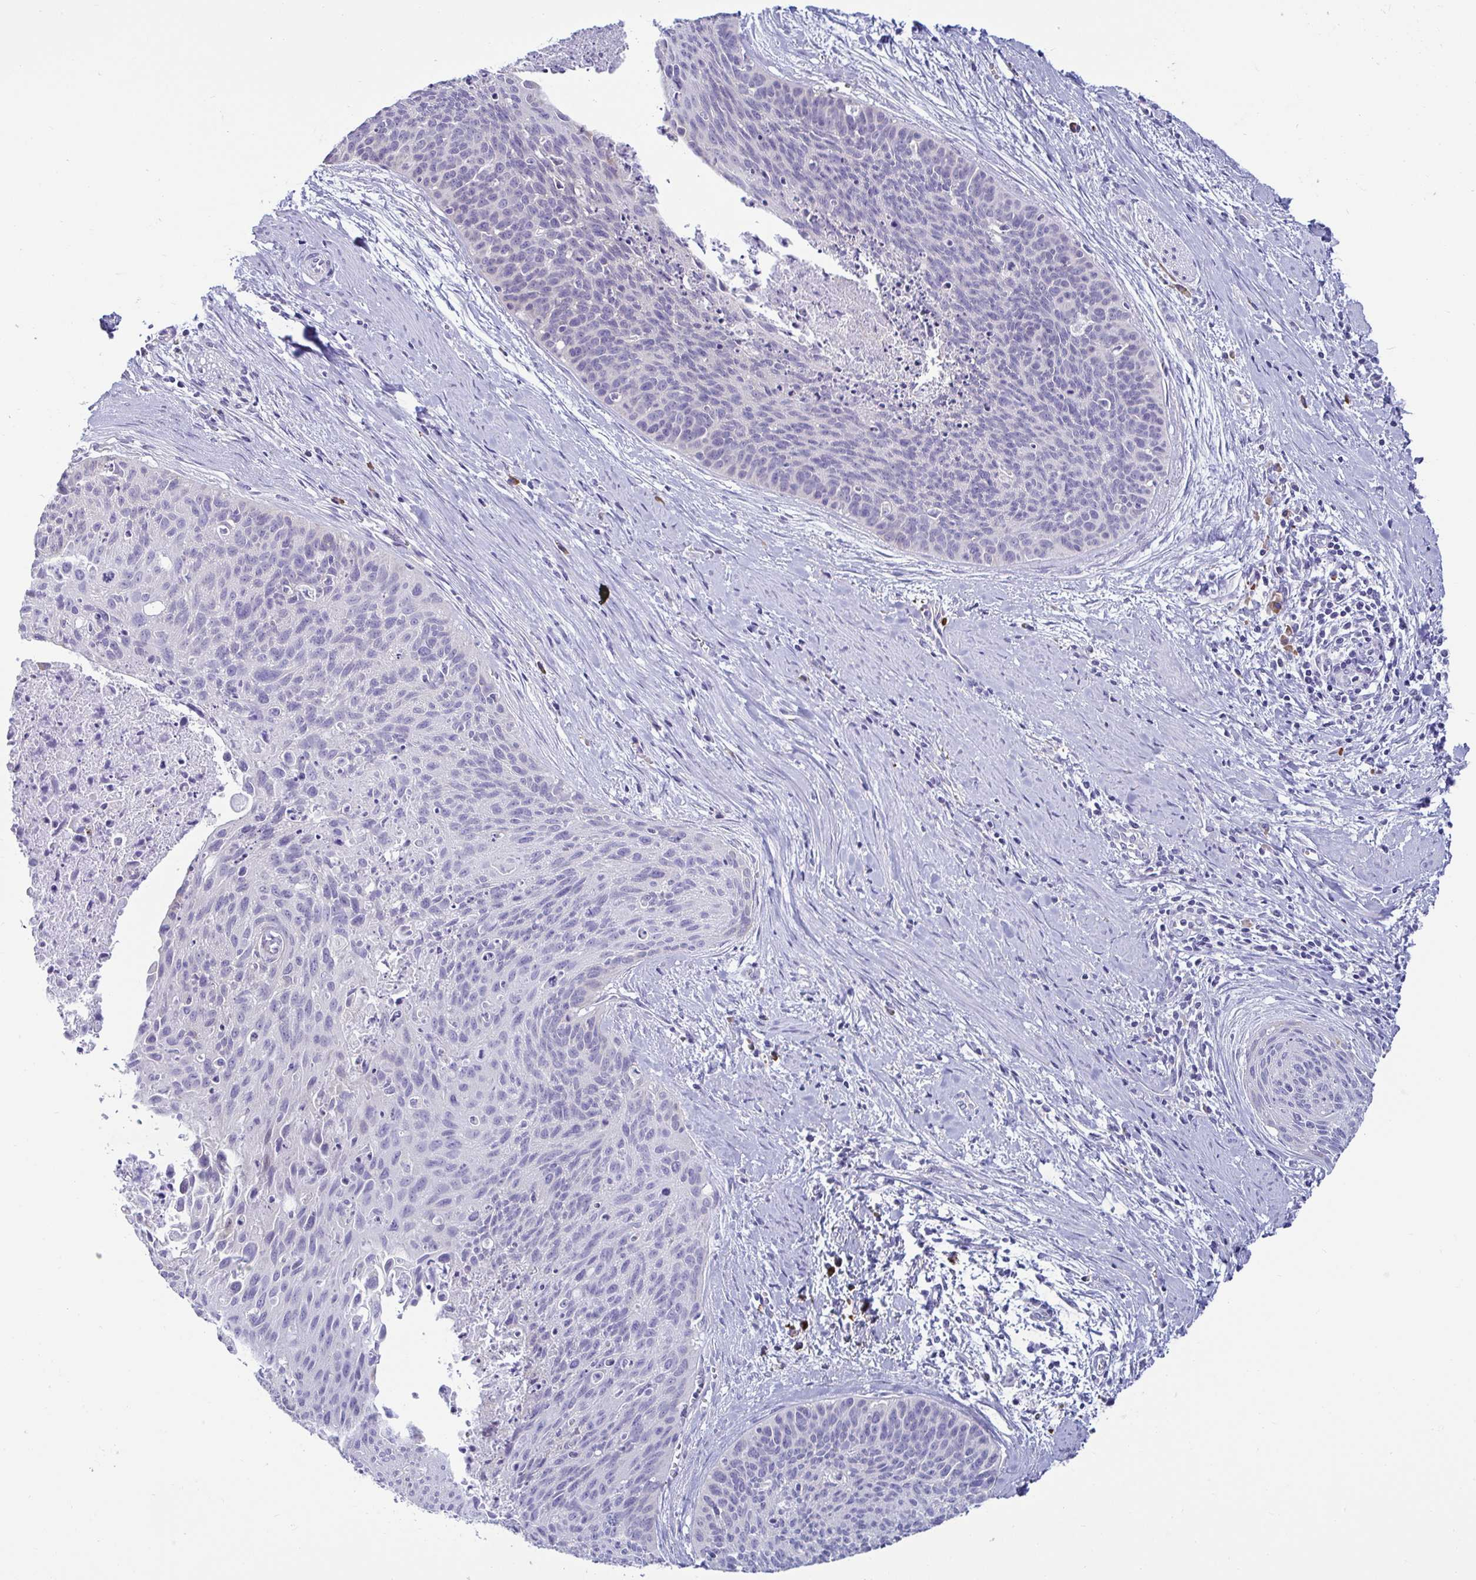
{"staining": {"intensity": "negative", "quantity": "none", "location": "none"}, "tissue": "cervical cancer", "cell_type": "Tumor cells", "image_type": "cancer", "snomed": [{"axis": "morphology", "description": "Squamous cell carcinoma, NOS"}, {"axis": "topography", "description": "Cervix"}], "caption": "Image shows no protein staining in tumor cells of squamous cell carcinoma (cervical) tissue.", "gene": "TFPI2", "patient": {"sex": "female", "age": 55}}